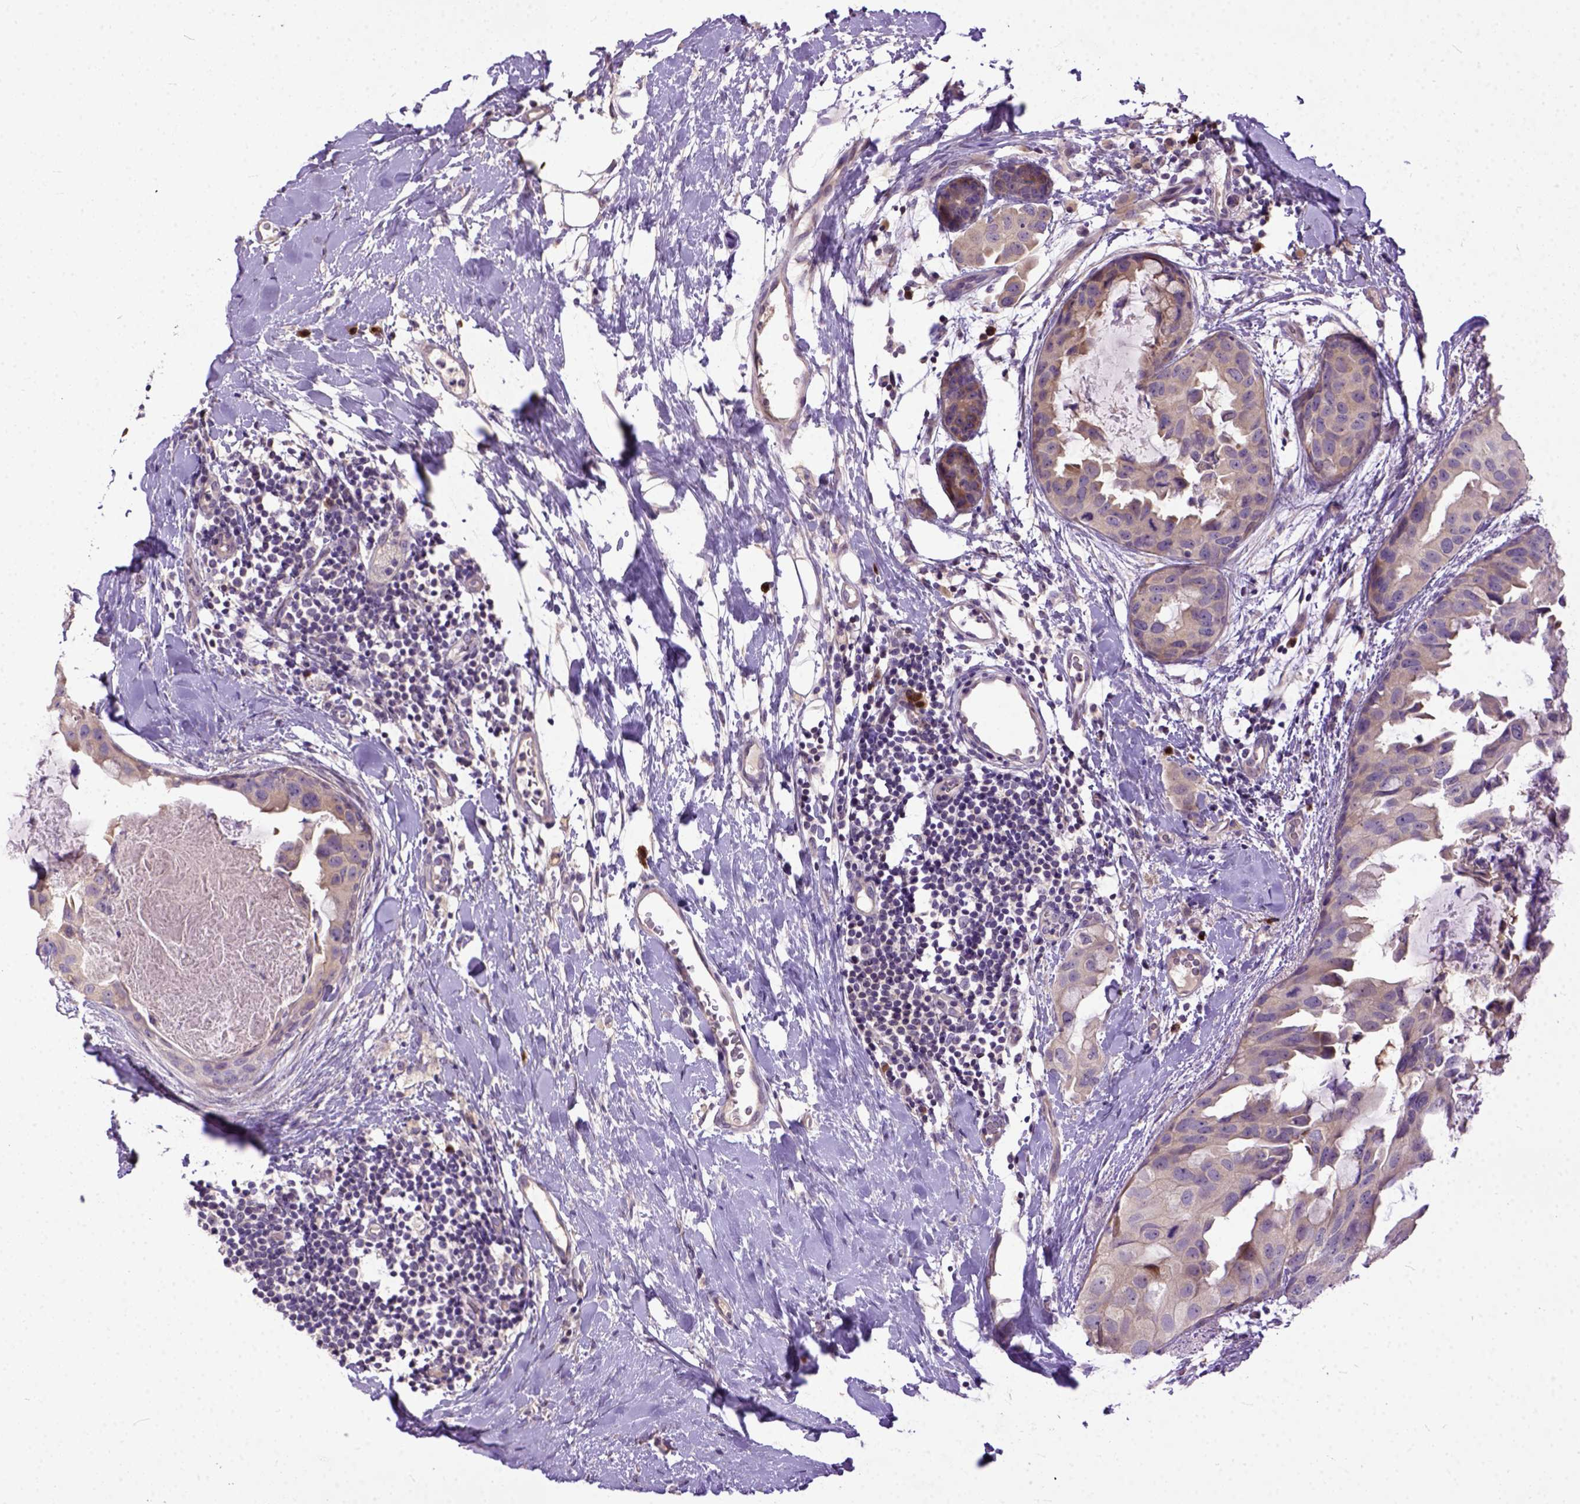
{"staining": {"intensity": "moderate", "quantity": "<25%", "location": "cytoplasmic/membranous"}, "tissue": "breast cancer", "cell_type": "Tumor cells", "image_type": "cancer", "snomed": [{"axis": "morphology", "description": "Normal tissue, NOS"}, {"axis": "morphology", "description": "Duct carcinoma"}, {"axis": "topography", "description": "Breast"}], "caption": "Immunohistochemistry (IHC) image of intraductal carcinoma (breast) stained for a protein (brown), which shows low levels of moderate cytoplasmic/membranous expression in approximately <25% of tumor cells.", "gene": "CPNE1", "patient": {"sex": "female", "age": 40}}